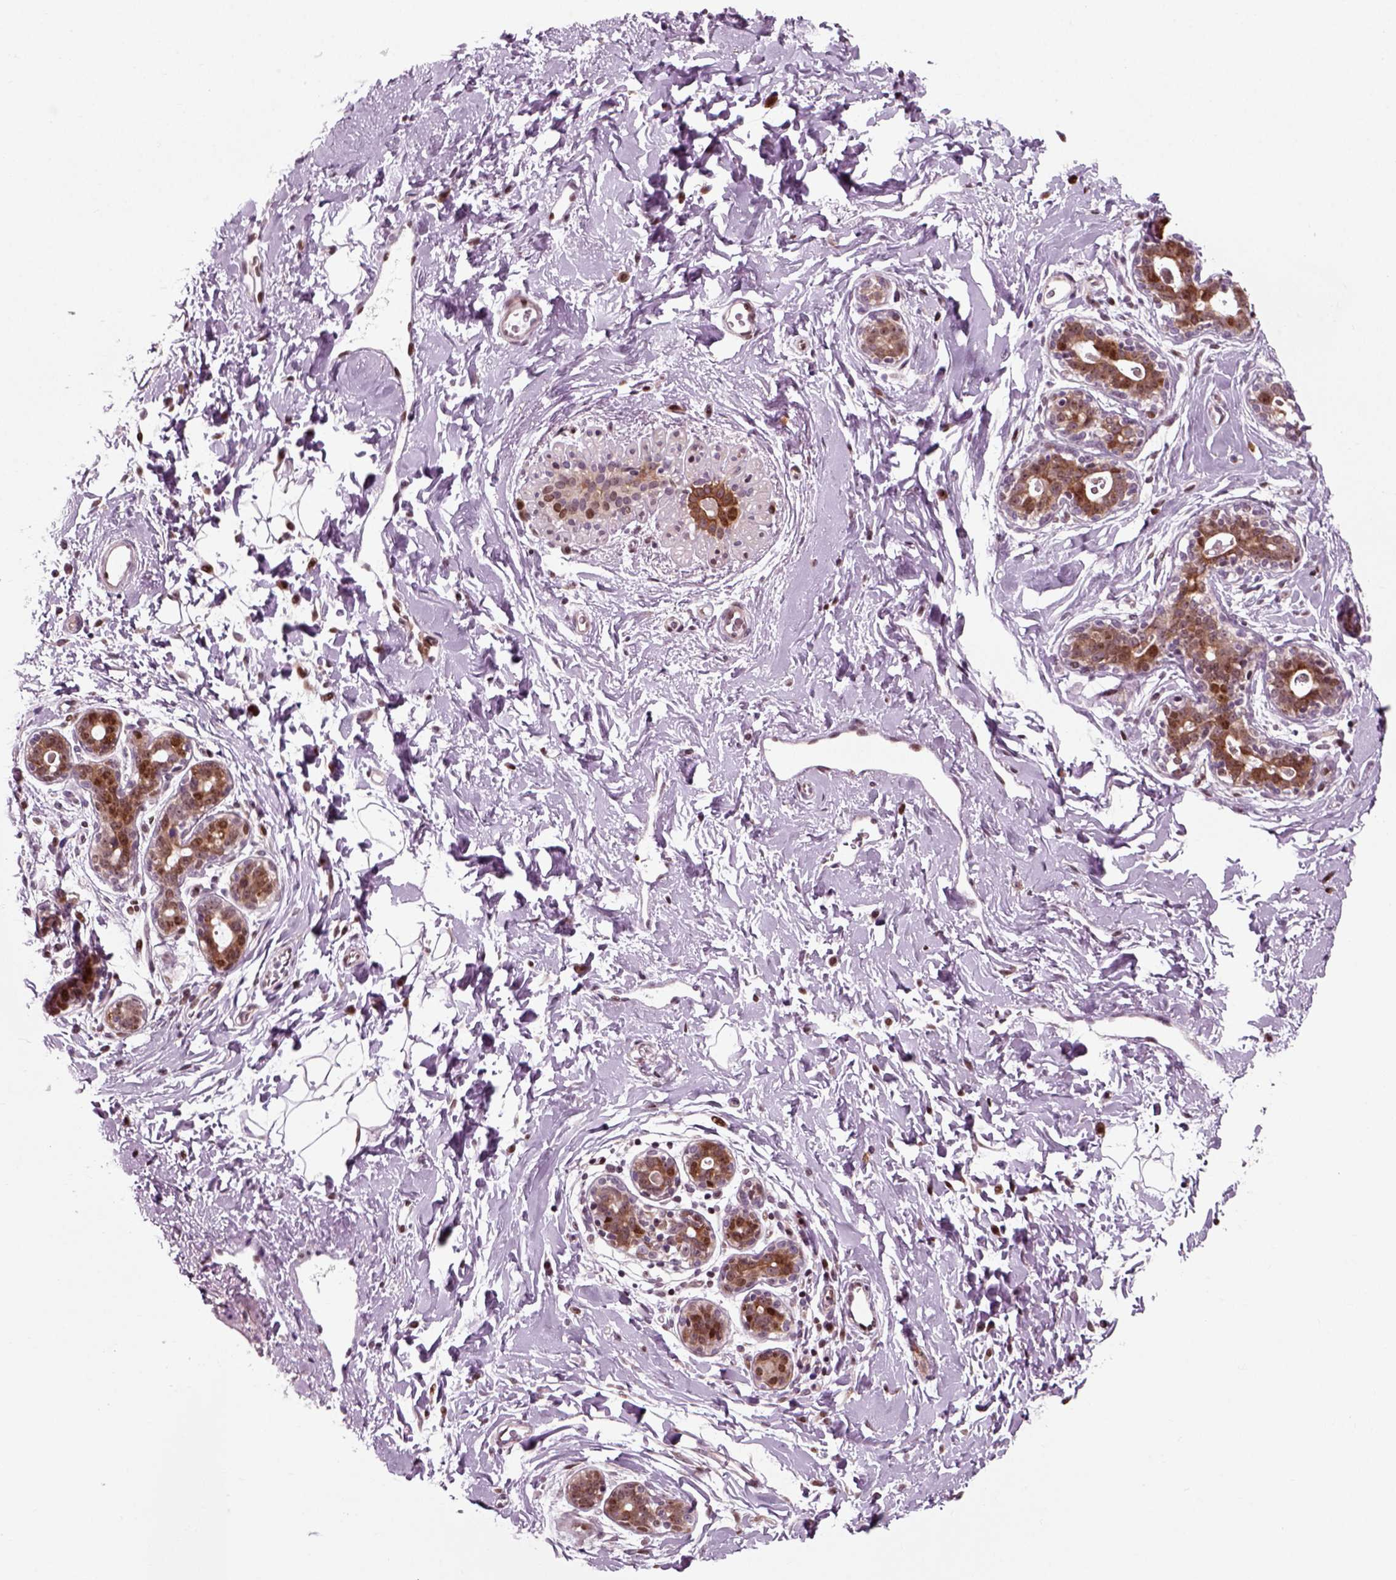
{"staining": {"intensity": "negative", "quantity": "none", "location": "none"}, "tissue": "breast", "cell_type": "Adipocytes", "image_type": "normal", "snomed": [{"axis": "morphology", "description": "Normal tissue, NOS"}, {"axis": "topography", "description": "Breast"}], "caption": "The micrograph displays no significant staining in adipocytes of breast. The staining was performed using DAB (3,3'-diaminobenzidine) to visualize the protein expression in brown, while the nuclei were stained in blue with hematoxylin (Magnification: 20x).", "gene": "CDC14A", "patient": {"sex": "female", "age": 43}}